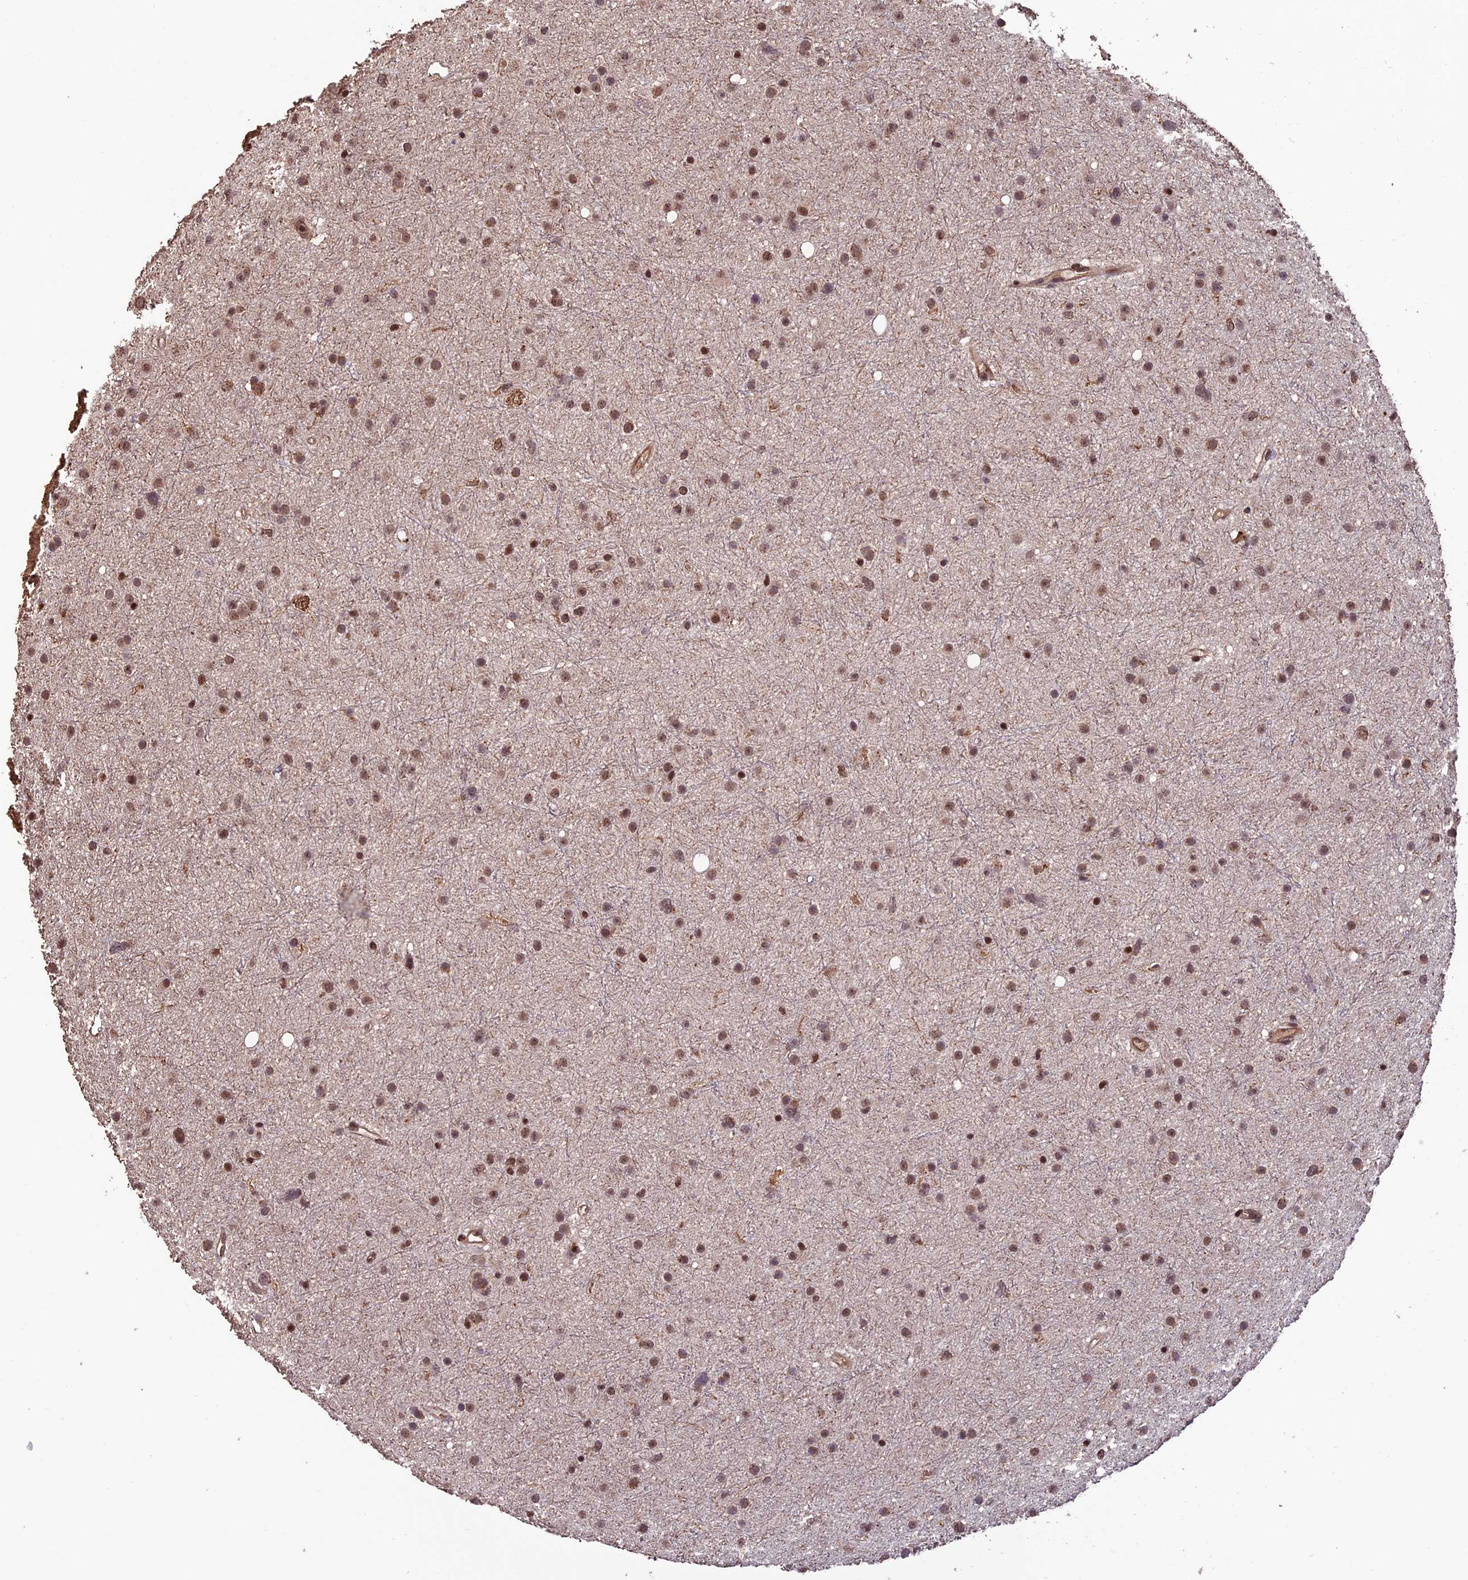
{"staining": {"intensity": "moderate", "quantity": ">75%", "location": "nuclear"}, "tissue": "glioma", "cell_type": "Tumor cells", "image_type": "cancer", "snomed": [{"axis": "morphology", "description": "Glioma, malignant, Low grade"}, {"axis": "topography", "description": "Cerebral cortex"}], "caption": "Immunohistochemistry (IHC) image of glioma stained for a protein (brown), which displays medium levels of moderate nuclear staining in about >75% of tumor cells.", "gene": "CABIN1", "patient": {"sex": "female", "age": 39}}